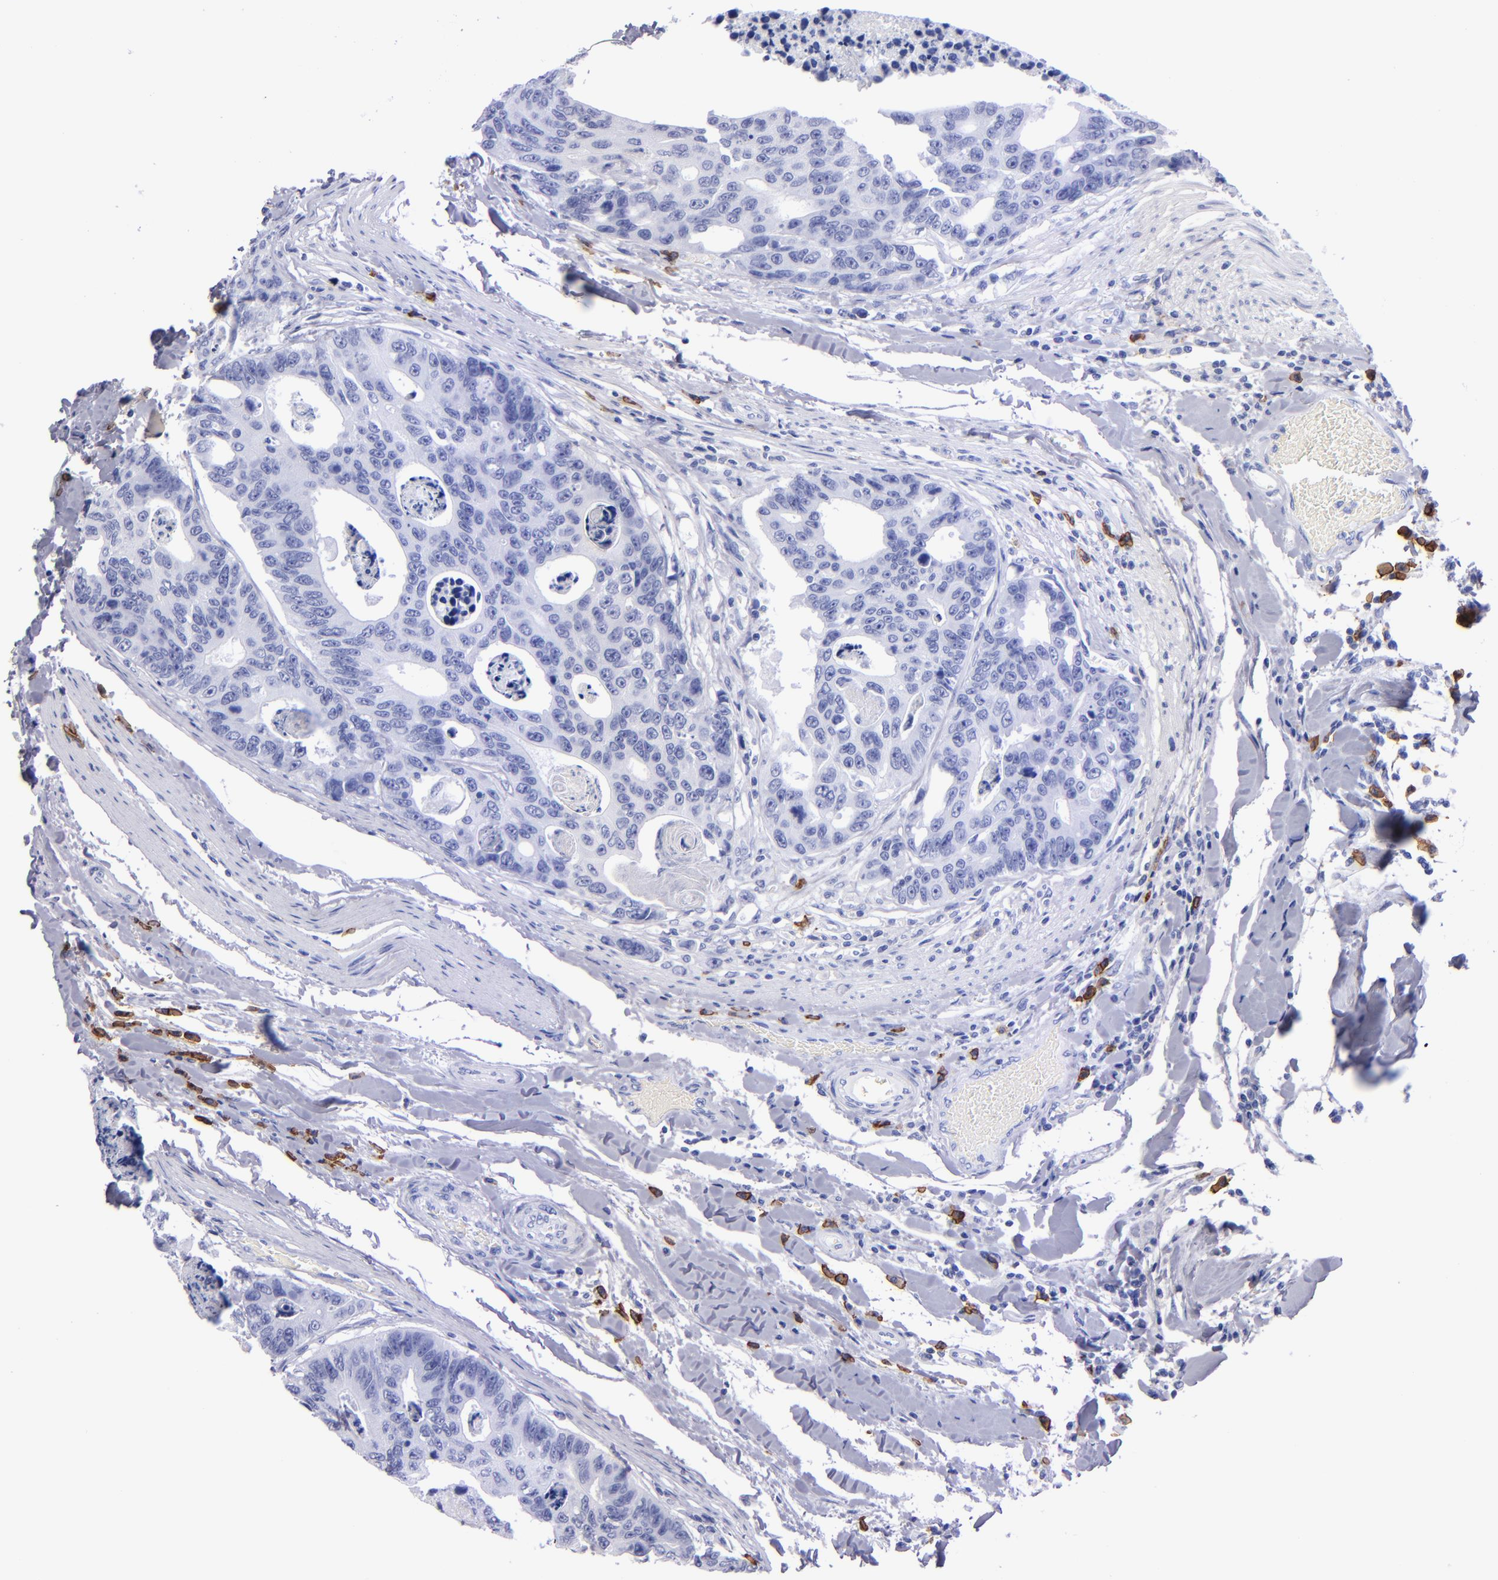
{"staining": {"intensity": "negative", "quantity": "none", "location": "none"}, "tissue": "colorectal cancer", "cell_type": "Tumor cells", "image_type": "cancer", "snomed": [{"axis": "morphology", "description": "Adenocarcinoma, NOS"}, {"axis": "topography", "description": "Colon"}], "caption": "A high-resolution histopathology image shows immunohistochemistry staining of adenocarcinoma (colorectal), which shows no significant positivity in tumor cells. (IHC, brightfield microscopy, high magnification).", "gene": "CD38", "patient": {"sex": "female", "age": 86}}